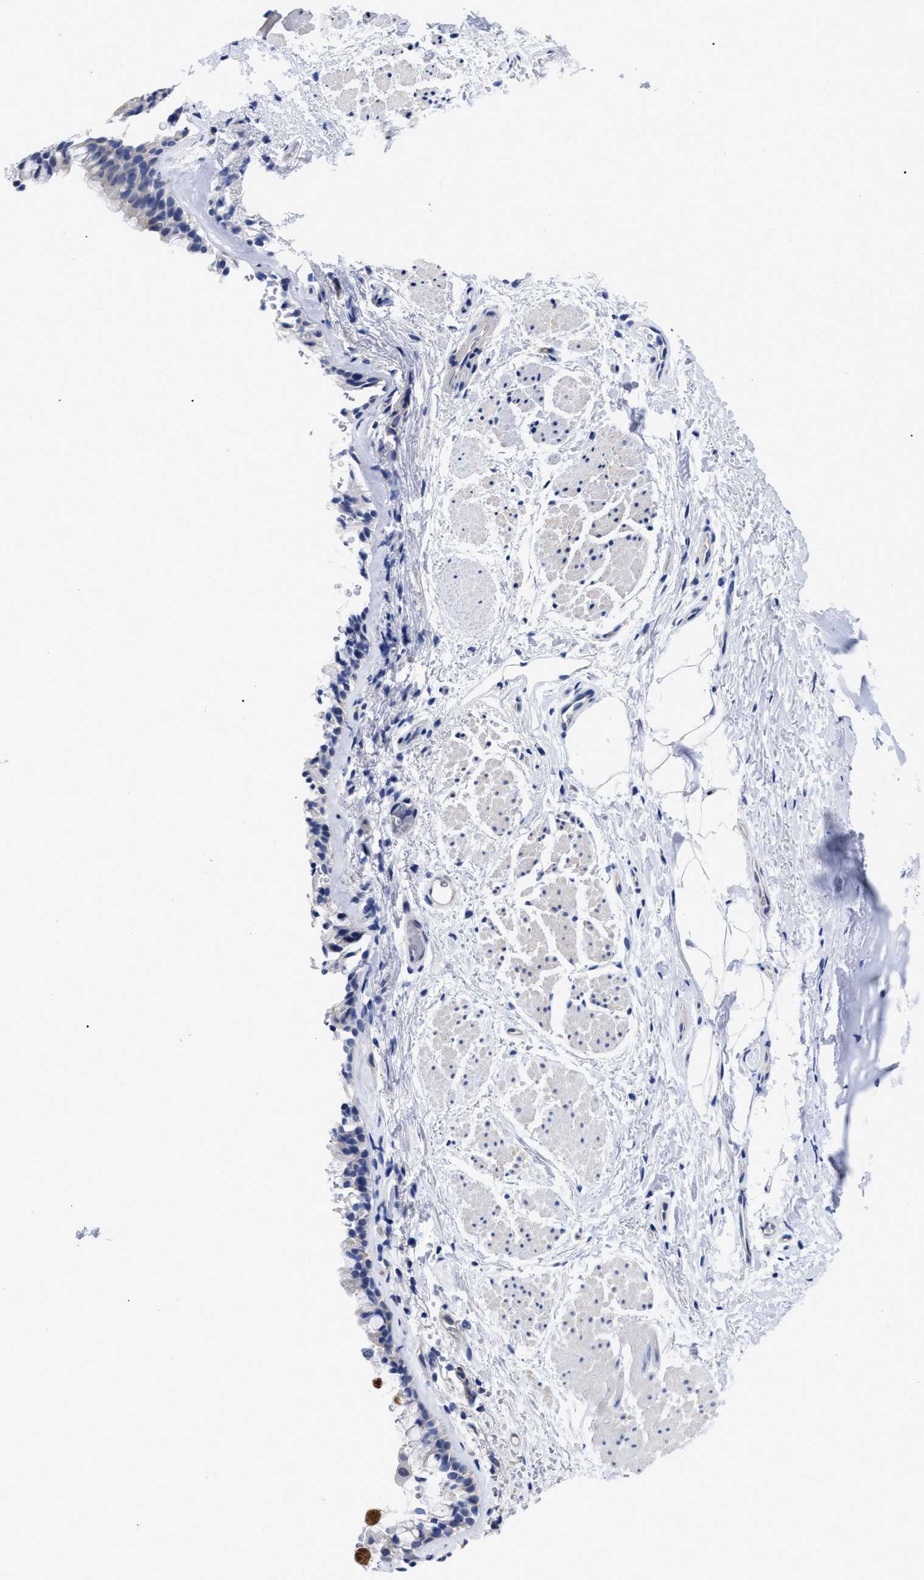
{"staining": {"intensity": "negative", "quantity": "none", "location": "none"}, "tissue": "bronchus", "cell_type": "Respiratory epithelial cells", "image_type": "normal", "snomed": [{"axis": "morphology", "description": "Normal tissue, NOS"}, {"axis": "topography", "description": "Cartilage tissue"}, {"axis": "topography", "description": "Bronchus"}], "caption": "Human bronchus stained for a protein using immunohistochemistry shows no positivity in respiratory epithelial cells.", "gene": "IRAG2", "patient": {"sex": "female", "age": 53}}